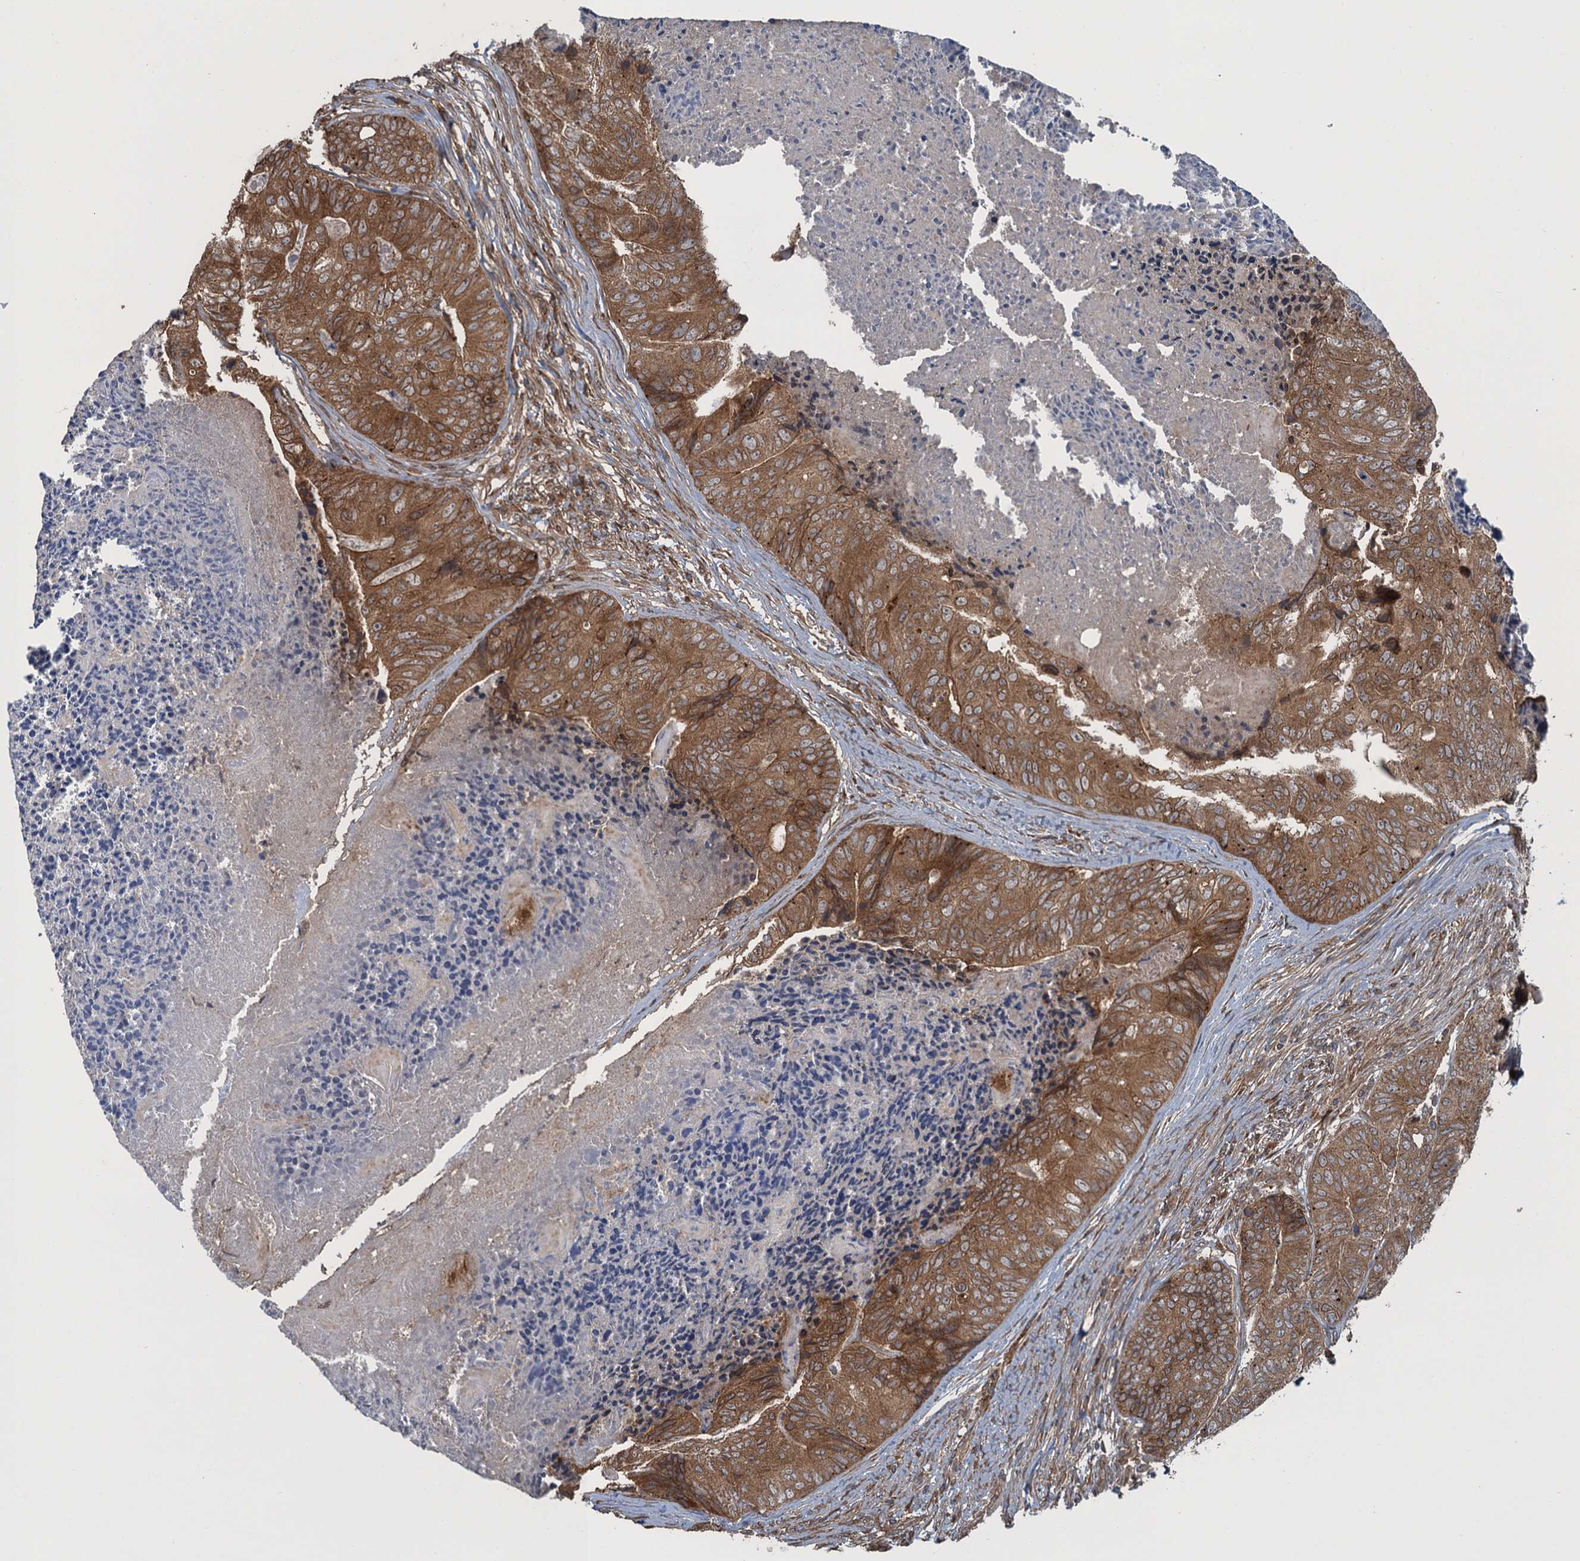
{"staining": {"intensity": "moderate", "quantity": ">75%", "location": "cytoplasmic/membranous"}, "tissue": "colorectal cancer", "cell_type": "Tumor cells", "image_type": "cancer", "snomed": [{"axis": "morphology", "description": "Adenocarcinoma, NOS"}, {"axis": "topography", "description": "Colon"}], "caption": "Human colorectal cancer (adenocarcinoma) stained for a protein (brown) shows moderate cytoplasmic/membranous positive staining in about >75% of tumor cells.", "gene": "GLE1", "patient": {"sex": "female", "age": 67}}